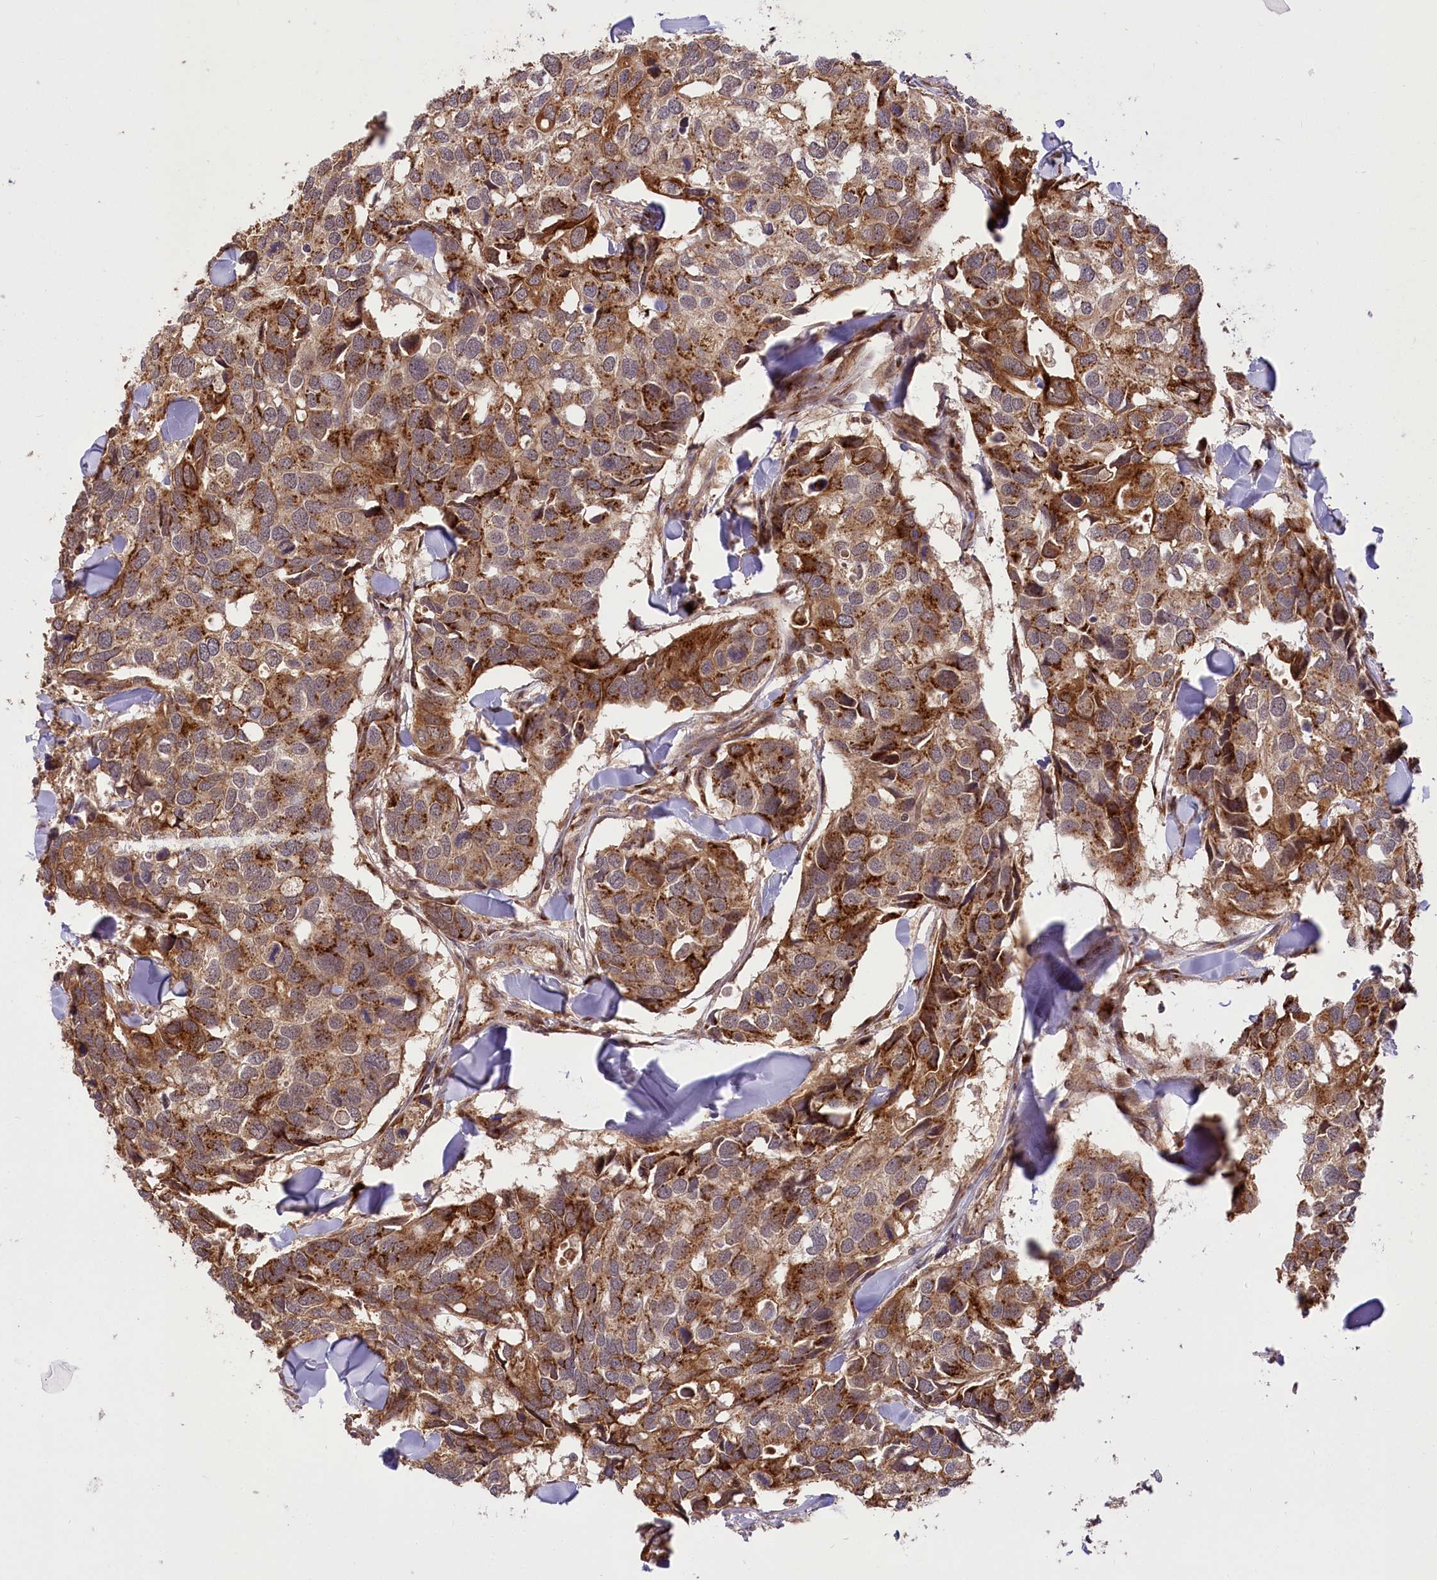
{"staining": {"intensity": "strong", "quantity": "25%-75%", "location": "cytoplasmic/membranous"}, "tissue": "breast cancer", "cell_type": "Tumor cells", "image_type": "cancer", "snomed": [{"axis": "morphology", "description": "Duct carcinoma"}, {"axis": "topography", "description": "Breast"}], "caption": "Breast cancer (invasive ductal carcinoma) tissue exhibits strong cytoplasmic/membranous positivity in approximately 25%-75% of tumor cells, visualized by immunohistochemistry.", "gene": "CARD19", "patient": {"sex": "female", "age": 83}}